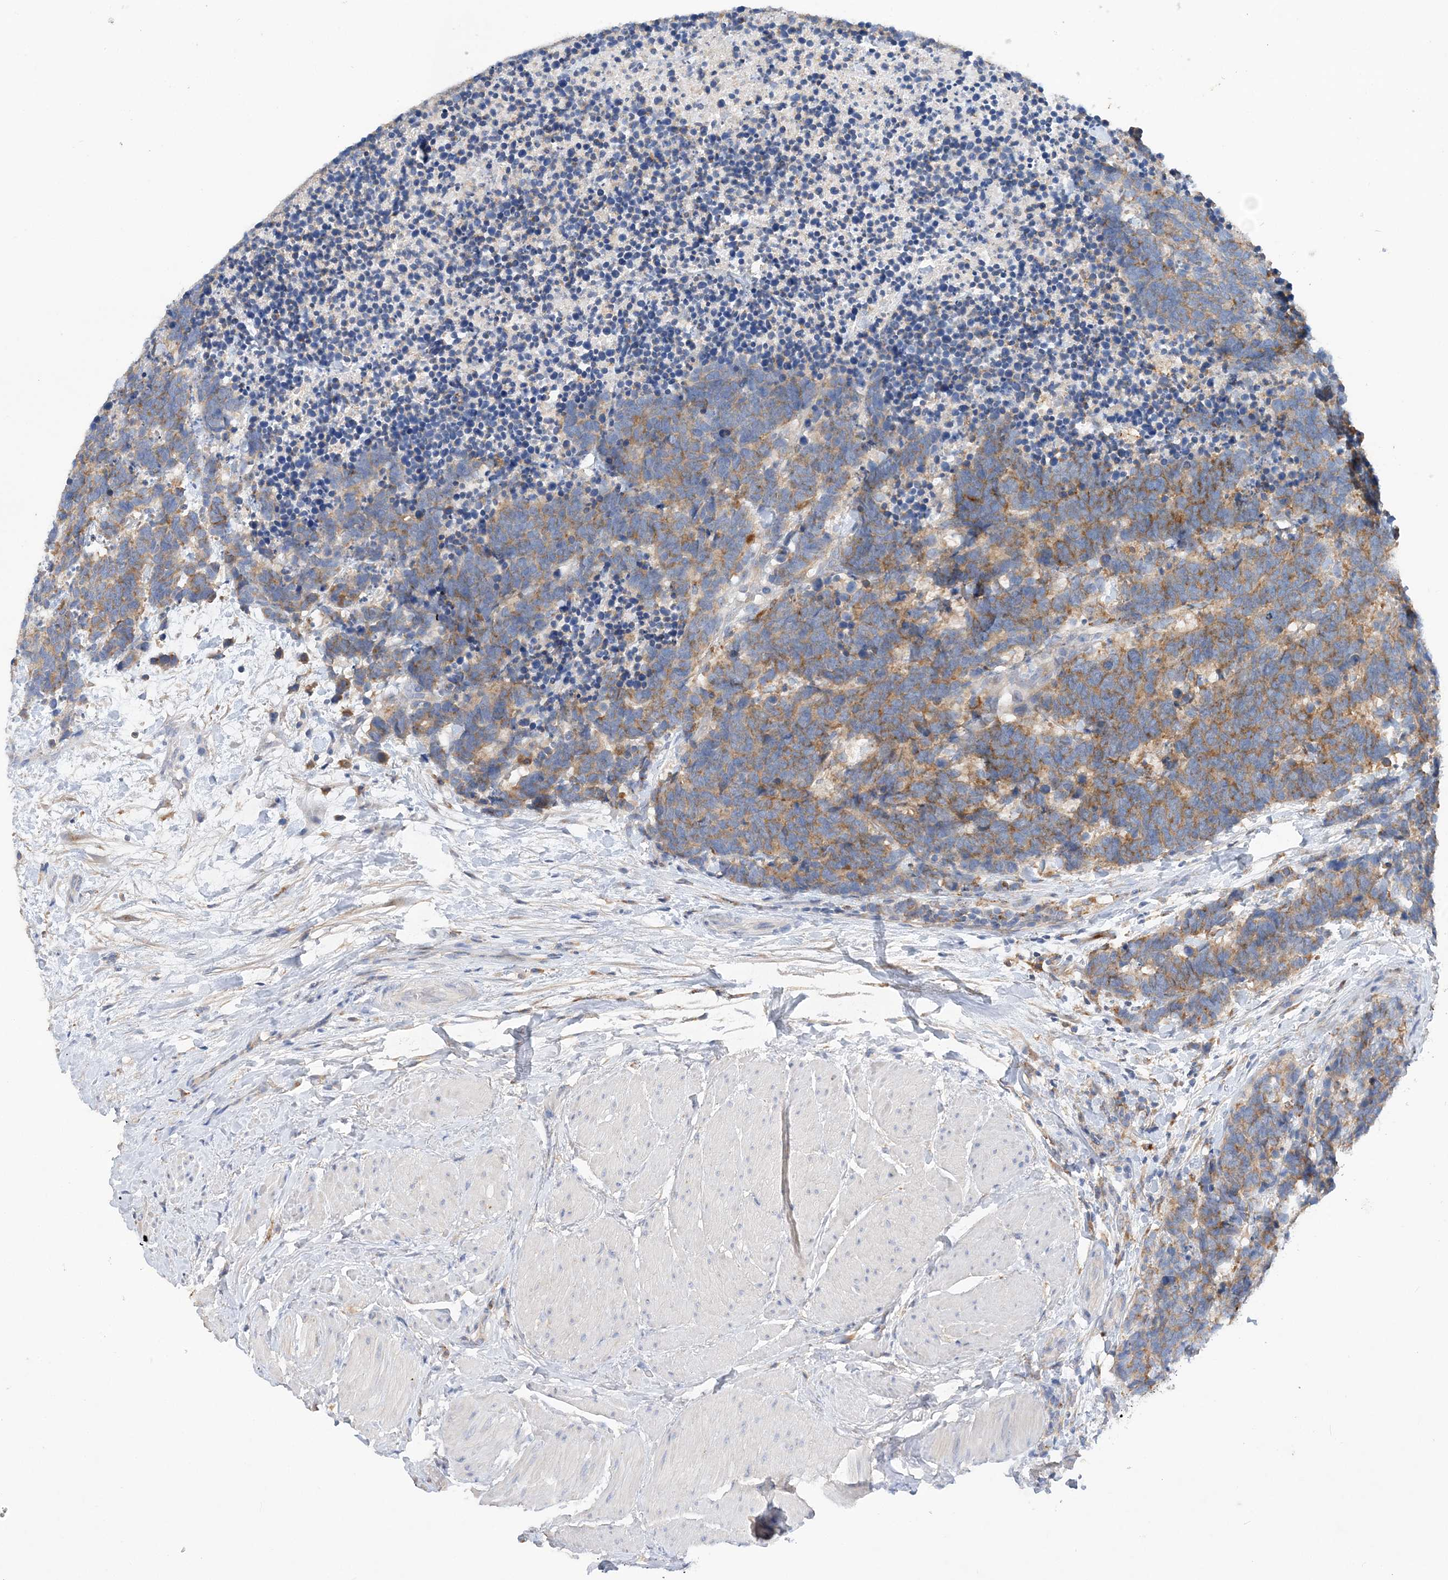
{"staining": {"intensity": "moderate", "quantity": ">75%", "location": "cytoplasmic/membranous"}, "tissue": "carcinoid", "cell_type": "Tumor cells", "image_type": "cancer", "snomed": [{"axis": "morphology", "description": "Carcinoma, NOS"}, {"axis": "morphology", "description": "Carcinoid, malignant, NOS"}, {"axis": "topography", "description": "Urinary bladder"}], "caption": "IHC of human carcinoma shows medium levels of moderate cytoplasmic/membranous staining in about >75% of tumor cells.", "gene": "GRINA", "patient": {"sex": "male", "age": 57}}